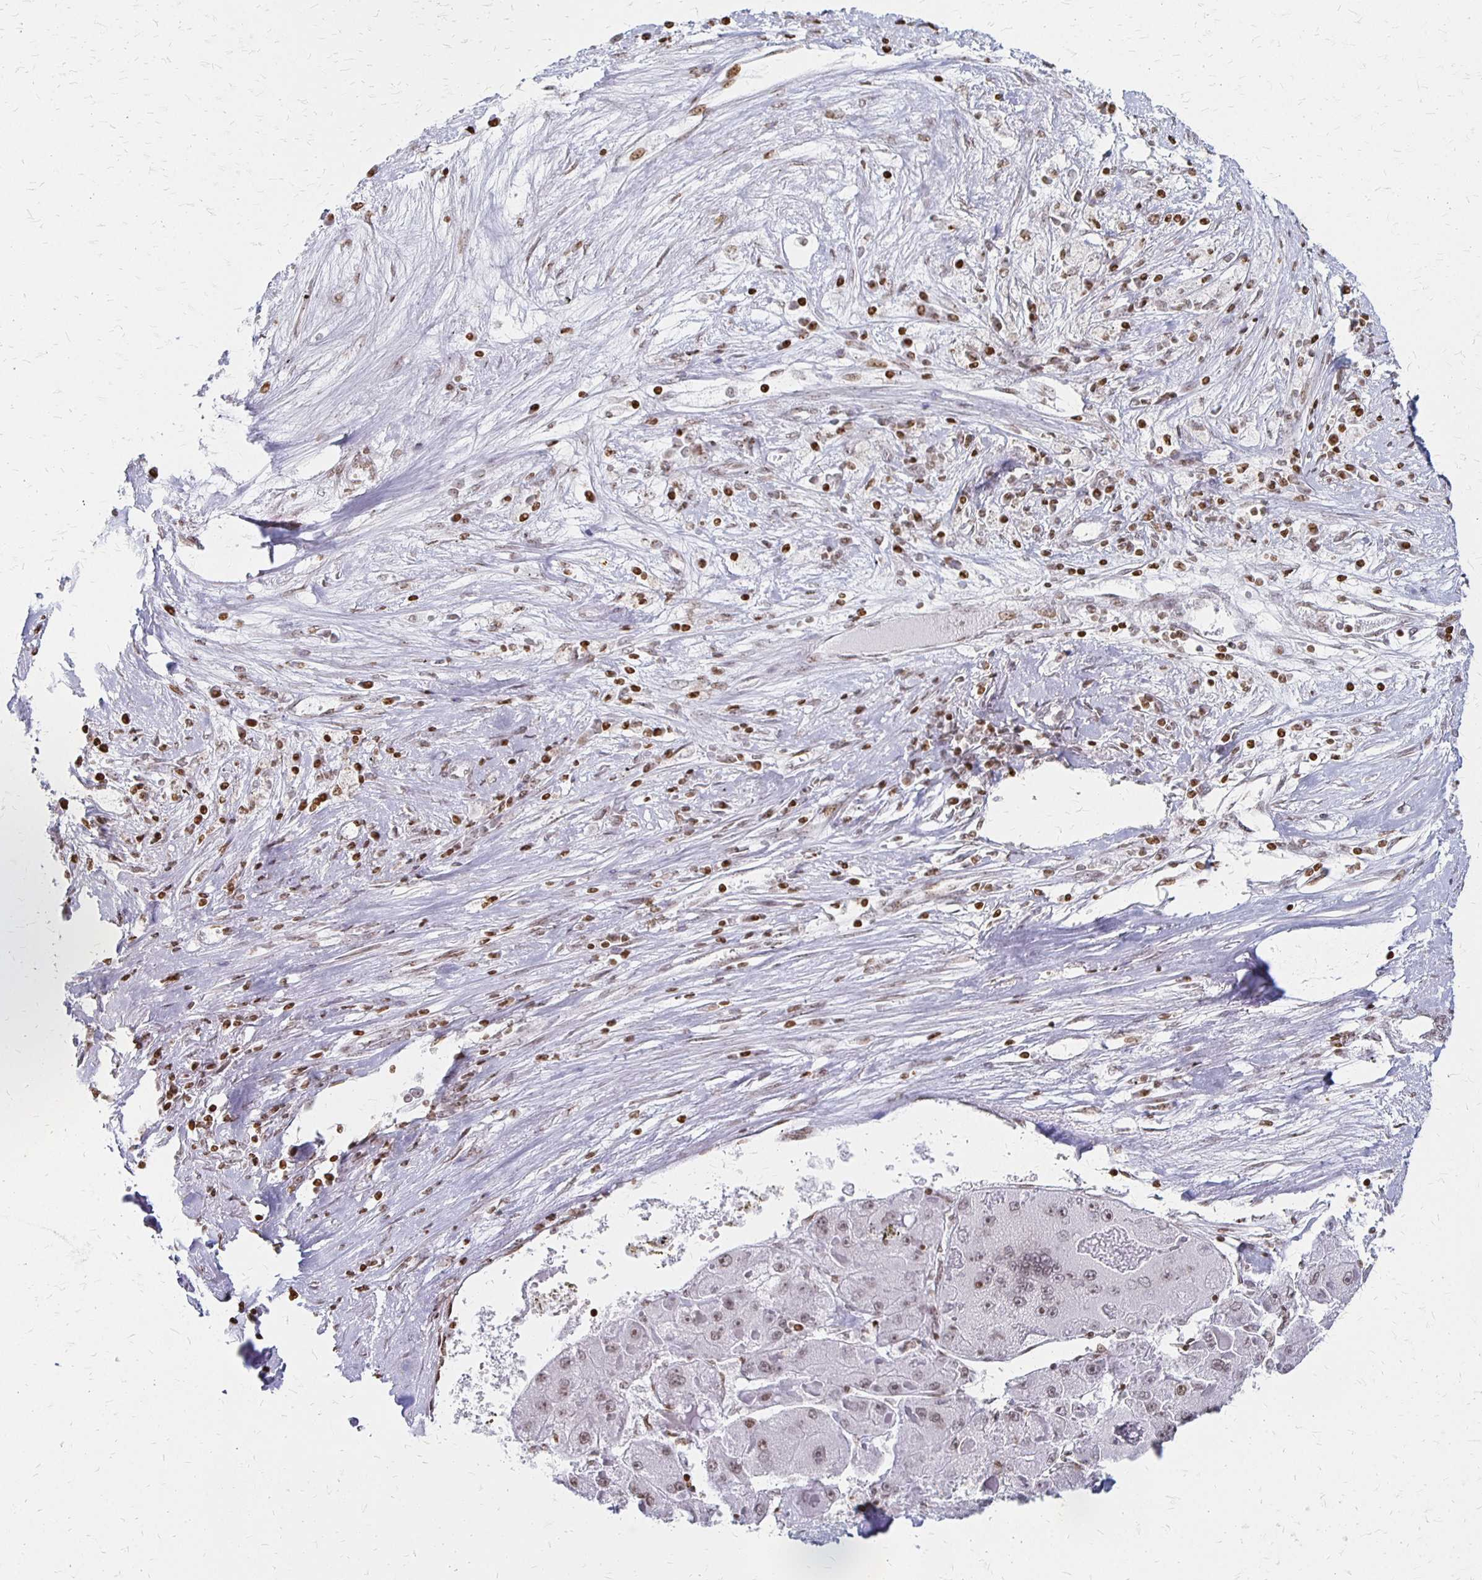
{"staining": {"intensity": "weak", "quantity": ">75%", "location": "nuclear"}, "tissue": "liver cancer", "cell_type": "Tumor cells", "image_type": "cancer", "snomed": [{"axis": "morphology", "description": "Carcinoma, Hepatocellular, NOS"}, {"axis": "topography", "description": "Liver"}], "caption": "High-magnification brightfield microscopy of liver cancer (hepatocellular carcinoma) stained with DAB (3,3'-diaminobenzidine) (brown) and counterstained with hematoxylin (blue). tumor cells exhibit weak nuclear expression is seen in approximately>75% of cells. (DAB IHC with brightfield microscopy, high magnification).", "gene": "ZNF280C", "patient": {"sex": "female", "age": 73}}